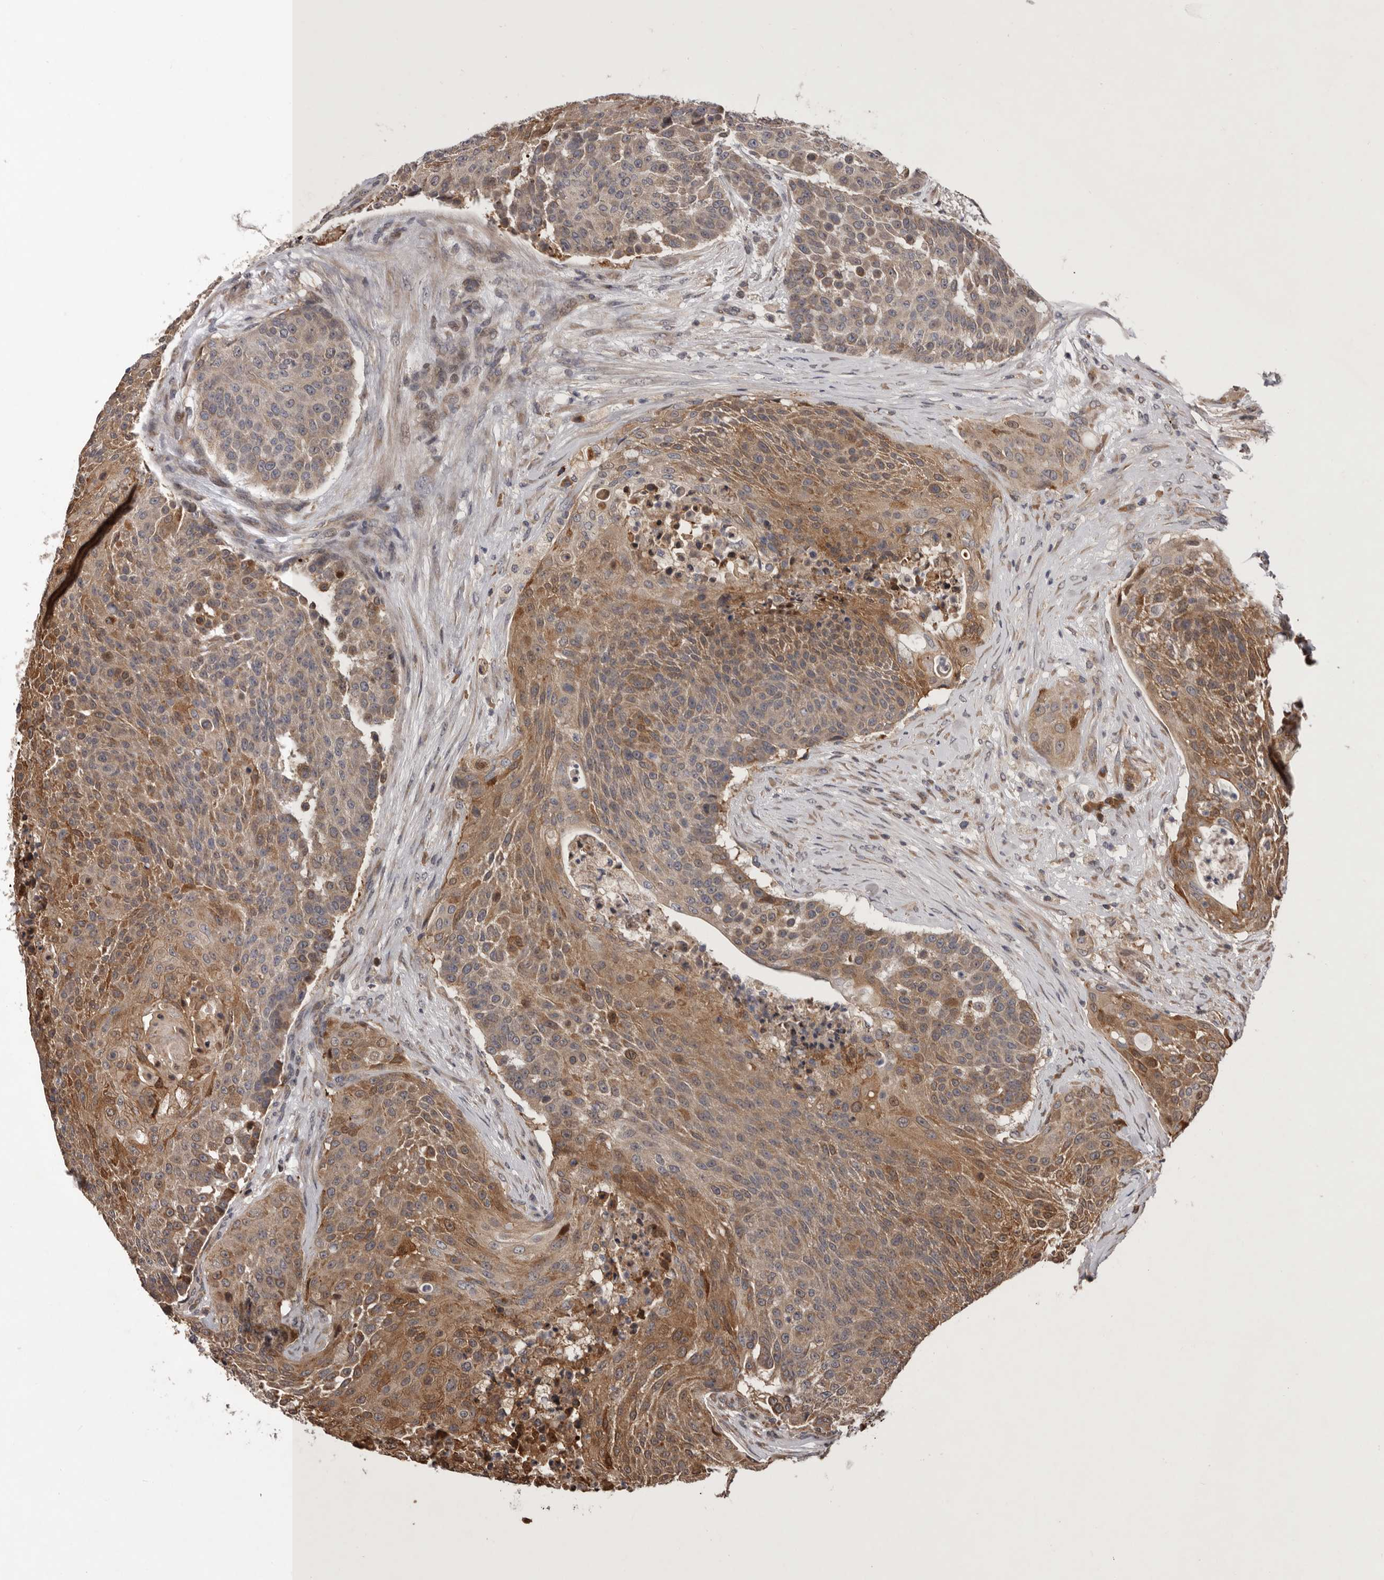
{"staining": {"intensity": "moderate", "quantity": ">75%", "location": "cytoplasmic/membranous"}, "tissue": "urothelial cancer", "cell_type": "Tumor cells", "image_type": "cancer", "snomed": [{"axis": "morphology", "description": "Urothelial carcinoma, High grade"}, {"axis": "topography", "description": "Urinary bladder"}], "caption": "This is a histology image of immunohistochemistry (IHC) staining of urothelial cancer, which shows moderate expression in the cytoplasmic/membranous of tumor cells.", "gene": "GADD45B", "patient": {"sex": "female", "age": 63}}